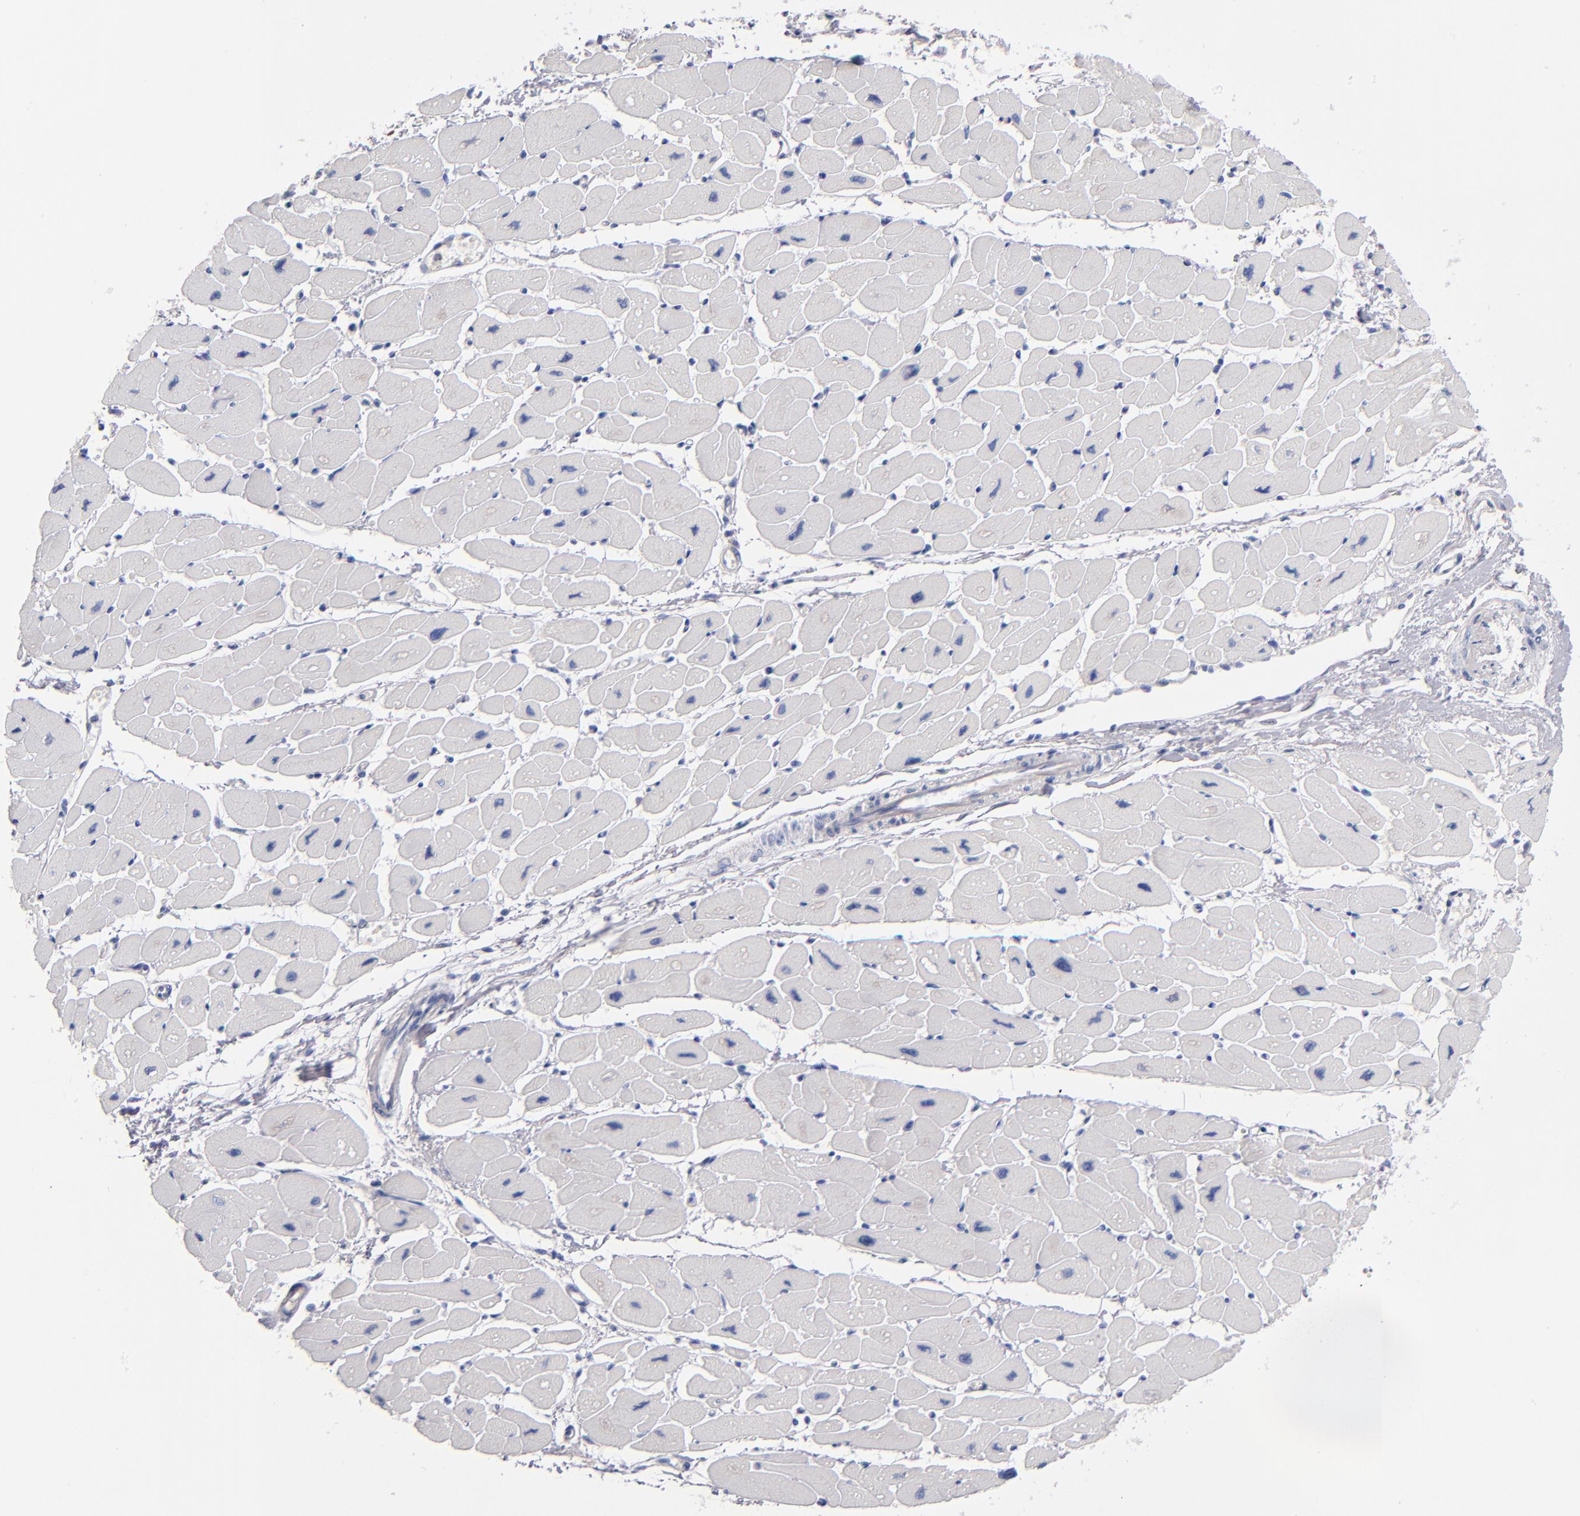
{"staining": {"intensity": "negative", "quantity": "none", "location": "none"}, "tissue": "heart muscle", "cell_type": "Cardiomyocytes", "image_type": "normal", "snomed": [{"axis": "morphology", "description": "Normal tissue, NOS"}, {"axis": "topography", "description": "Heart"}], "caption": "The photomicrograph demonstrates no significant staining in cardiomyocytes of heart muscle. The staining was performed using DAB to visualize the protein expression in brown, while the nuclei were stained in blue with hematoxylin (Magnification: 20x).", "gene": "MN1", "patient": {"sex": "female", "age": 54}}